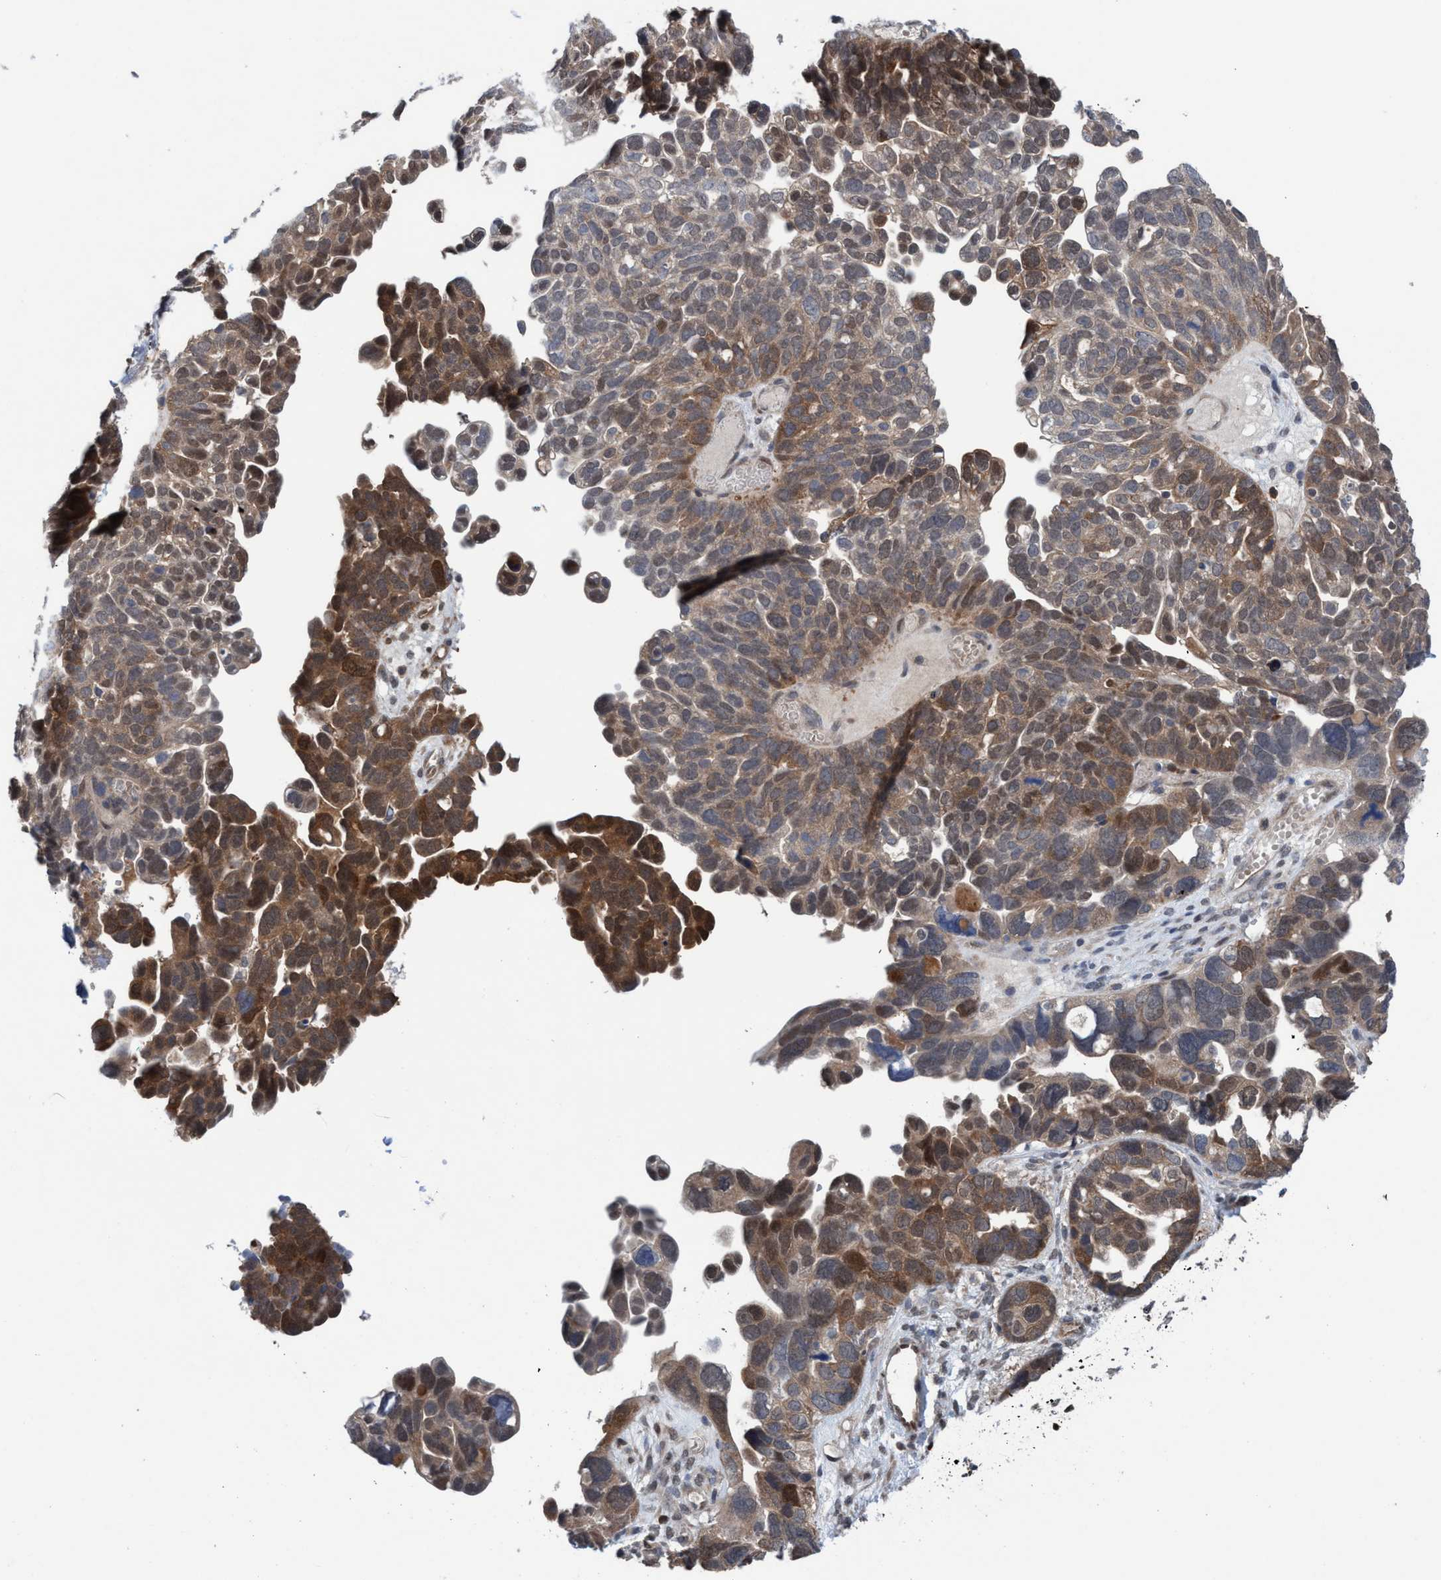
{"staining": {"intensity": "moderate", "quantity": ">75%", "location": "cytoplasmic/membranous"}, "tissue": "ovarian cancer", "cell_type": "Tumor cells", "image_type": "cancer", "snomed": [{"axis": "morphology", "description": "Cystadenocarcinoma, mucinous, NOS"}, {"axis": "topography", "description": "Ovary"}], "caption": "Ovarian mucinous cystadenocarcinoma tissue reveals moderate cytoplasmic/membranous staining in approximately >75% of tumor cells (brown staining indicates protein expression, while blue staining denotes nuclei).", "gene": "GLOD4", "patient": {"sex": "female", "age": 61}}